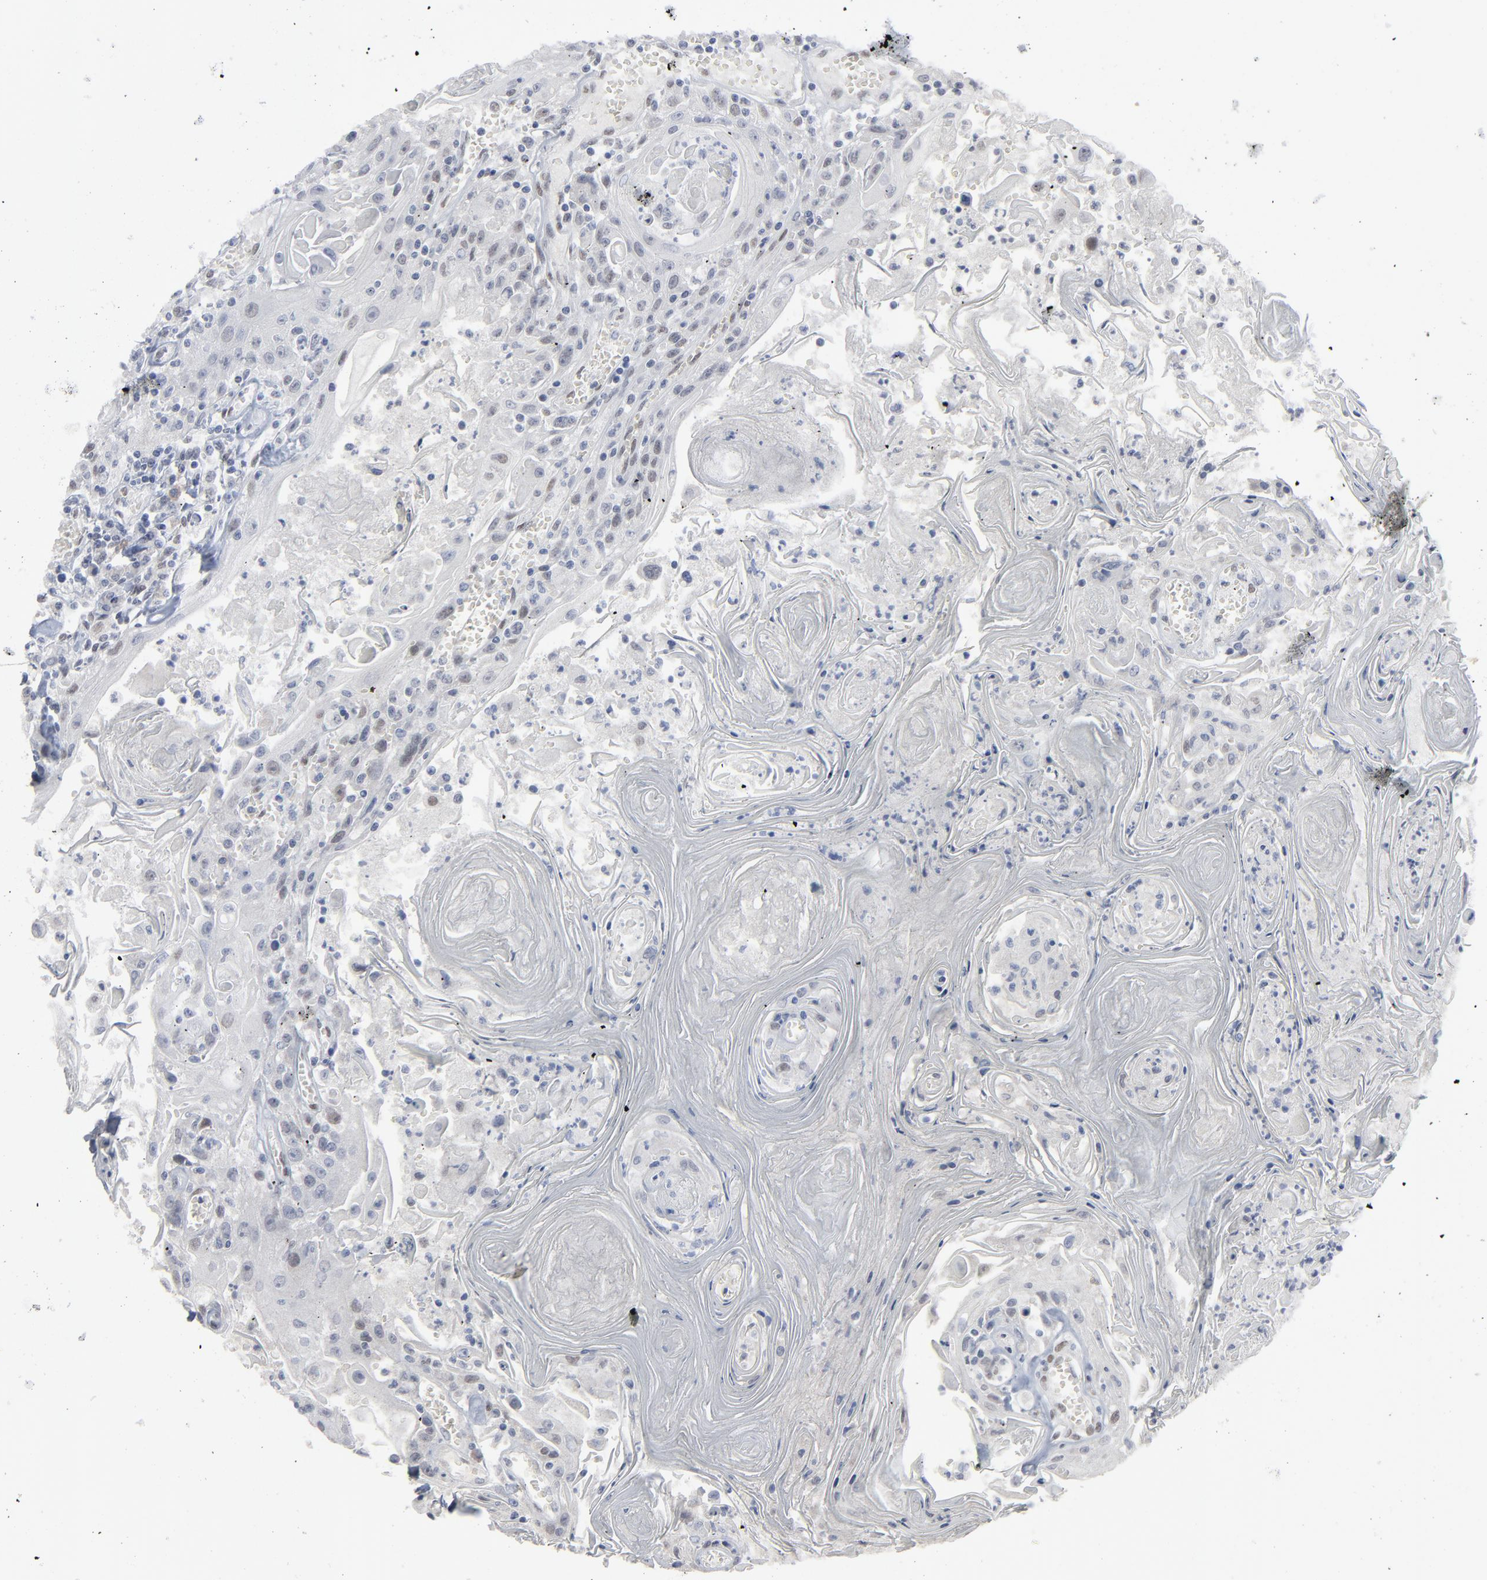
{"staining": {"intensity": "negative", "quantity": "none", "location": "none"}, "tissue": "head and neck cancer", "cell_type": "Tumor cells", "image_type": "cancer", "snomed": [{"axis": "morphology", "description": "Squamous cell carcinoma, NOS"}, {"axis": "topography", "description": "Oral tissue"}, {"axis": "topography", "description": "Head-Neck"}], "caption": "High power microscopy histopathology image of an immunohistochemistry (IHC) histopathology image of squamous cell carcinoma (head and neck), revealing no significant expression in tumor cells.", "gene": "ATF7", "patient": {"sex": "female", "age": 76}}